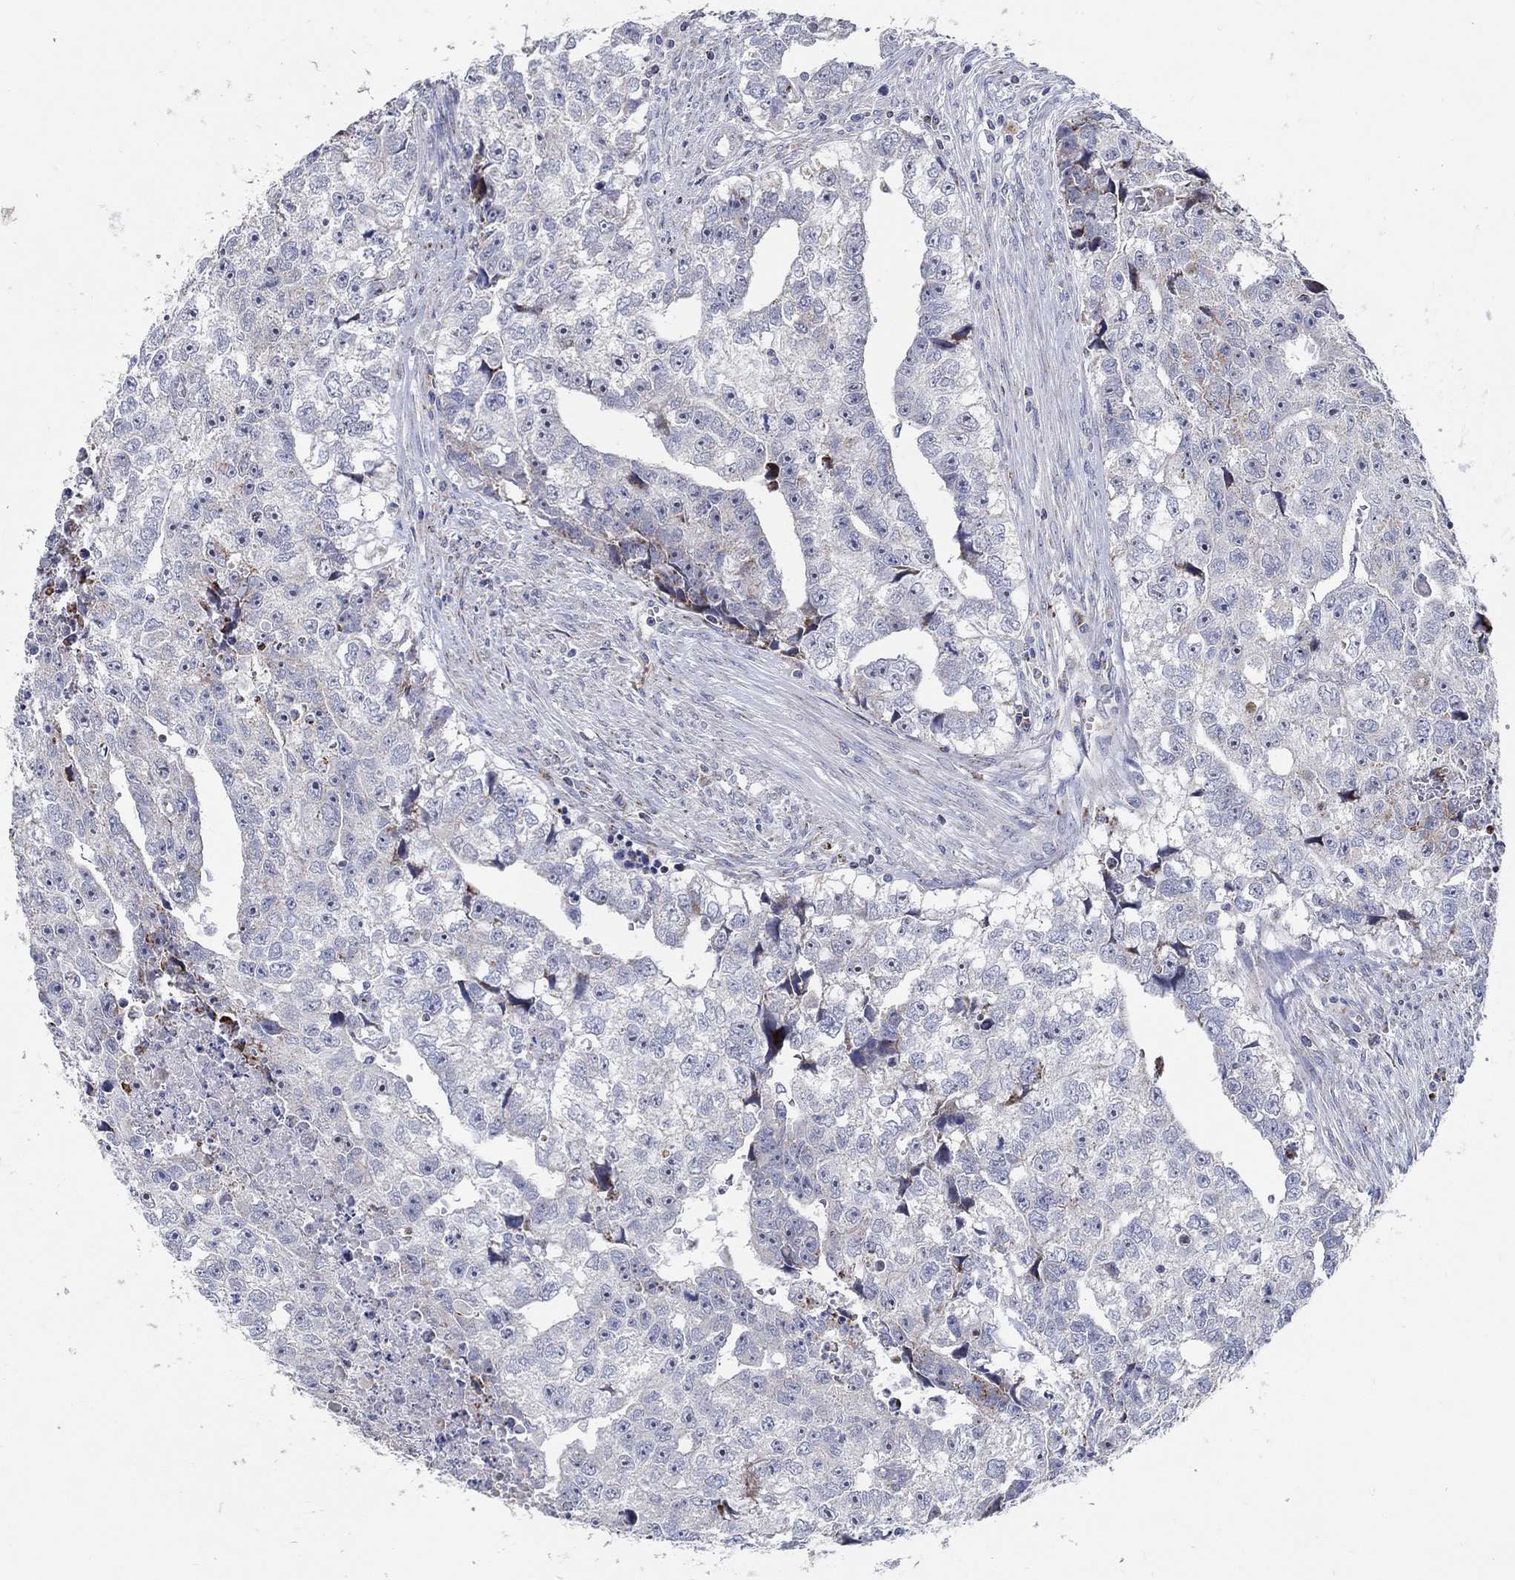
{"staining": {"intensity": "negative", "quantity": "none", "location": "none"}, "tissue": "testis cancer", "cell_type": "Tumor cells", "image_type": "cancer", "snomed": [{"axis": "morphology", "description": "Carcinoma, Embryonal, NOS"}, {"axis": "morphology", "description": "Teratoma, malignant, NOS"}, {"axis": "topography", "description": "Testis"}], "caption": "Human testis cancer stained for a protein using IHC exhibits no positivity in tumor cells.", "gene": "HMX2", "patient": {"sex": "male", "age": 44}}